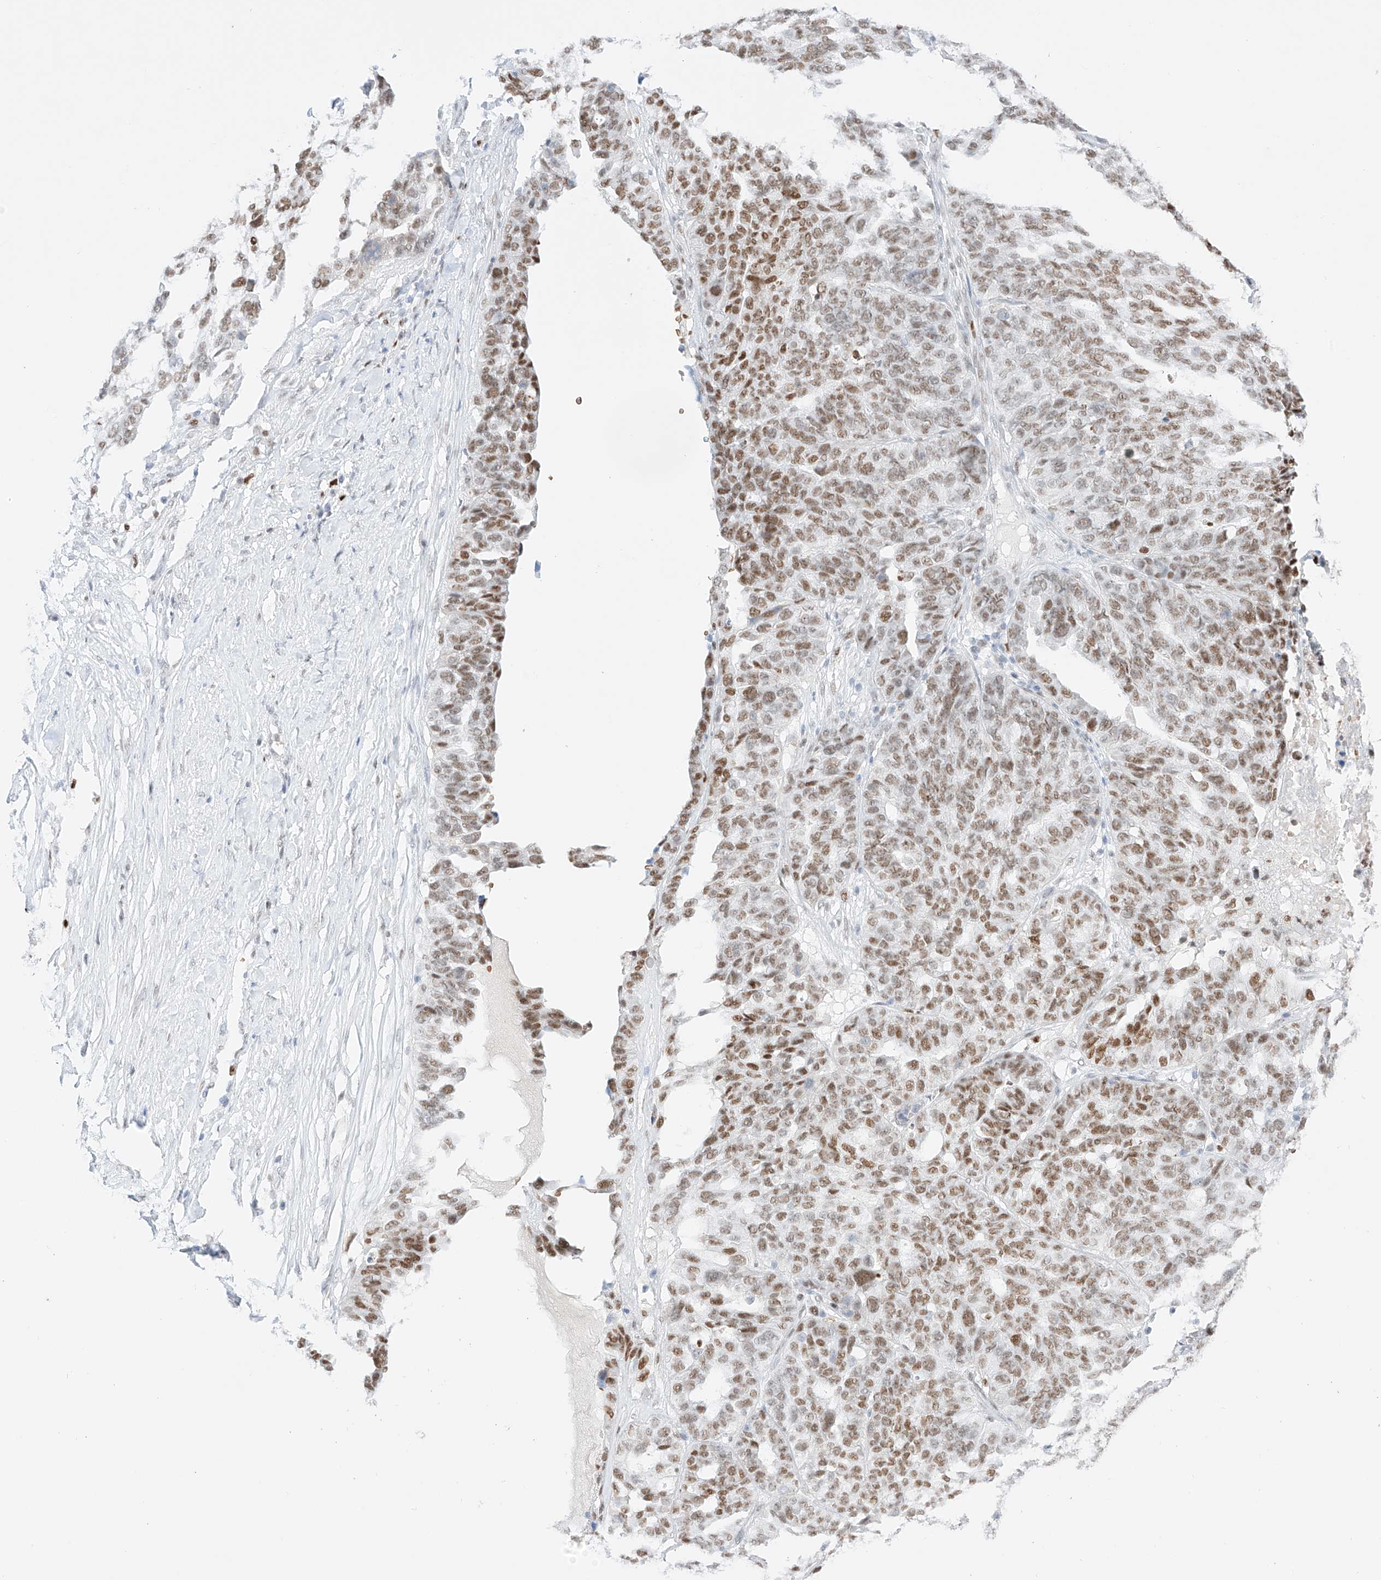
{"staining": {"intensity": "moderate", "quantity": ">75%", "location": "nuclear"}, "tissue": "ovarian cancer", "cell_type": "Tumor cells", "image_type": "cancer", "snomed": [{"axis": "morphology", "description": "Cystadenocarcinoma, serous, NOS"}, {"axis": "topography", "description": "Ovary"}], "caption": "Moderate nuclear positivity is present in approximately >75% of tumor cells in ovarian serous cystadenocarcinoma.", "gene": "APIP", "patient": {"sex": "female", "age": 59}}